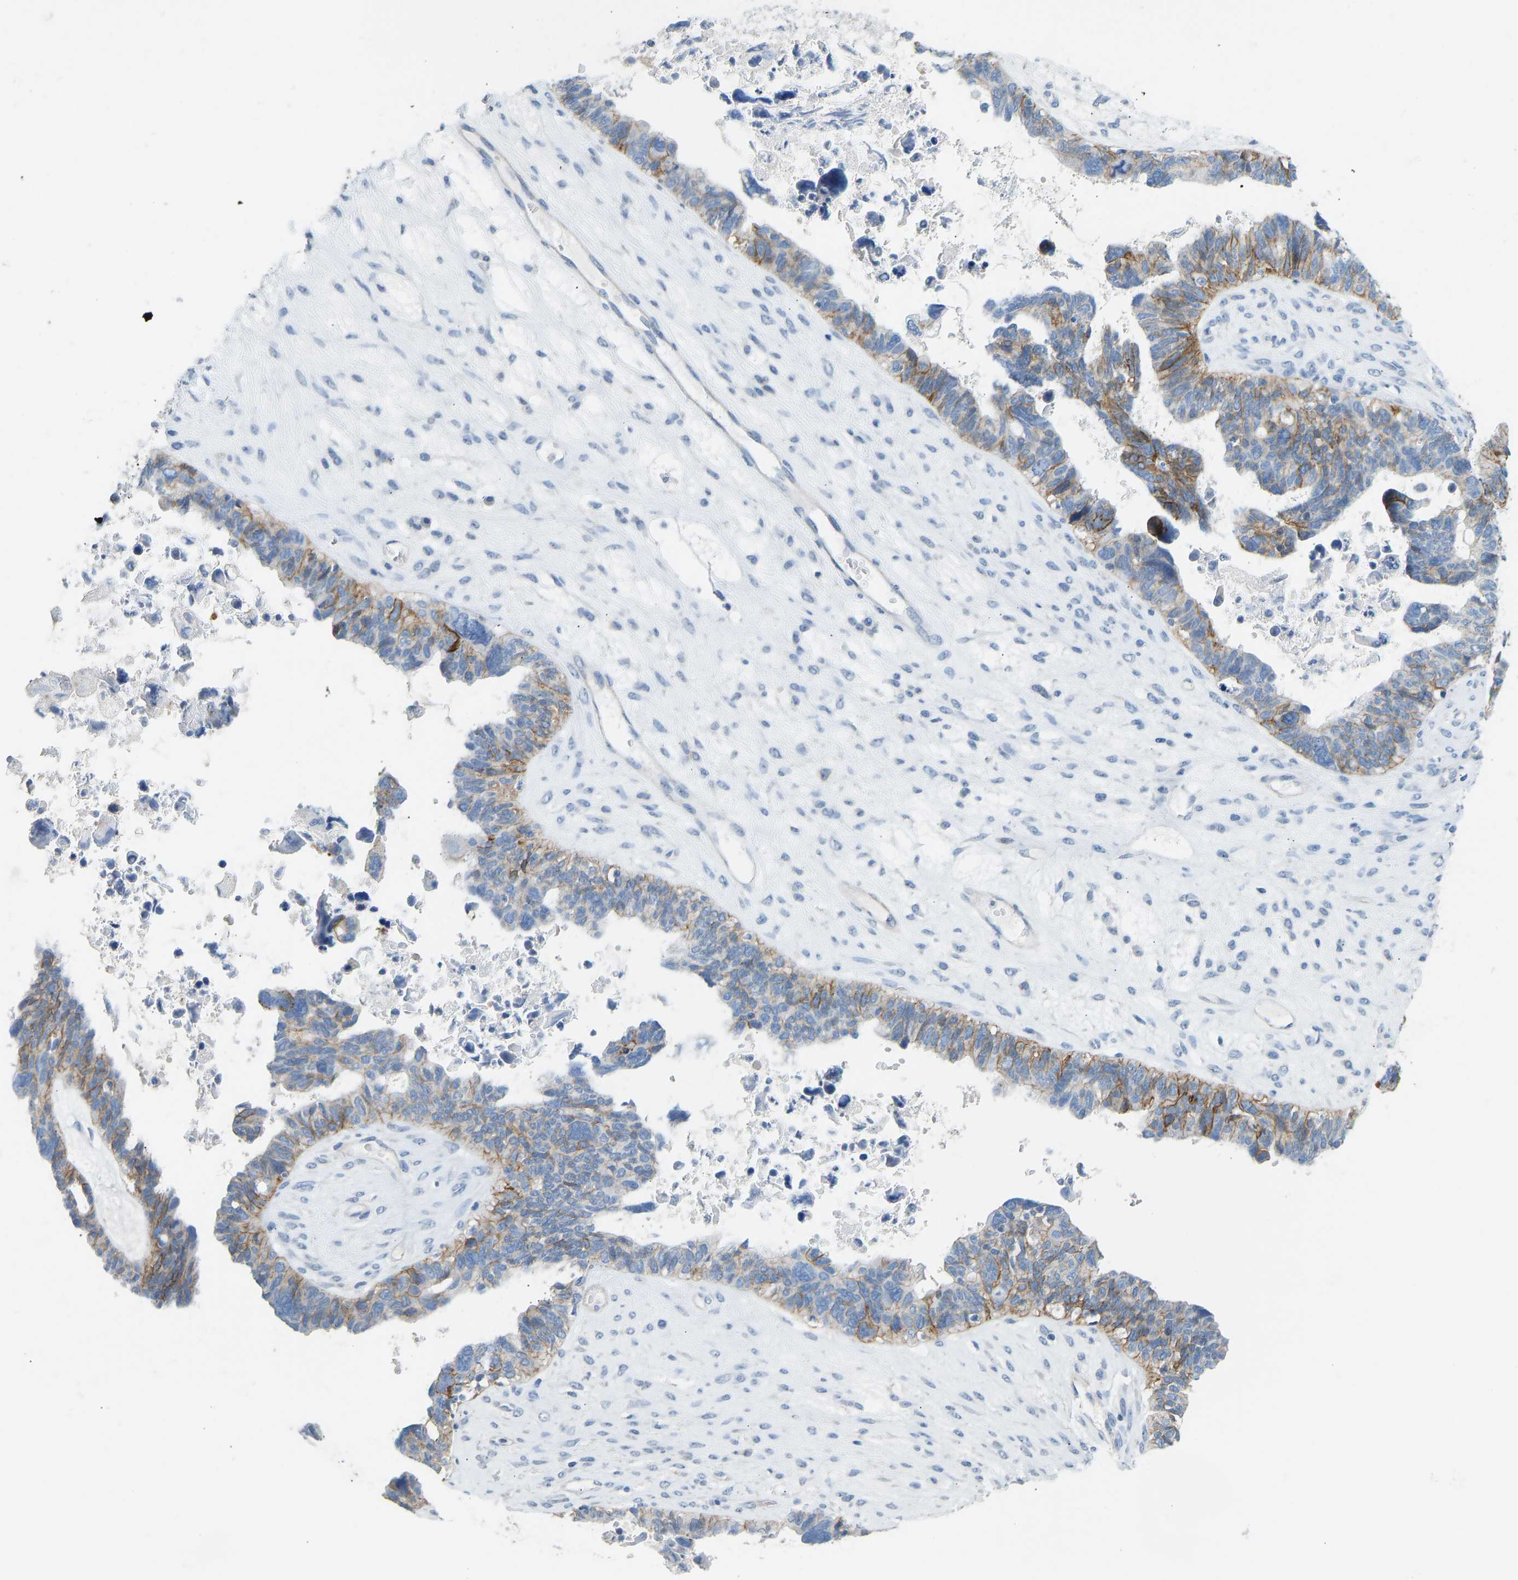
{"staining": {"intensity": "moderate", "quantity": "25%-75%", "location": "cytoplasmic/membranous"}, "tissue": "ovarian cancer", "cell_type": "Tumor cells", "image_type": "cancer", "snomed": [{"axis": "morphology", "description": "Cystadenocarcinoma, serous, NOS"}, {"axis": "topography", "description": "Ovary"}], "caption": "Serous cystadenocarcinoma (ovarian) was stained to show a protein in brown. There is medium levels of moderate cytoplasmic/membranous expression in about 25%-75% of tumor cells. (Brightfield microscopy of DAB IHC at high magnification).", "gene": "ATP1A1", "patient": {"sex": "female", "age": 79}}